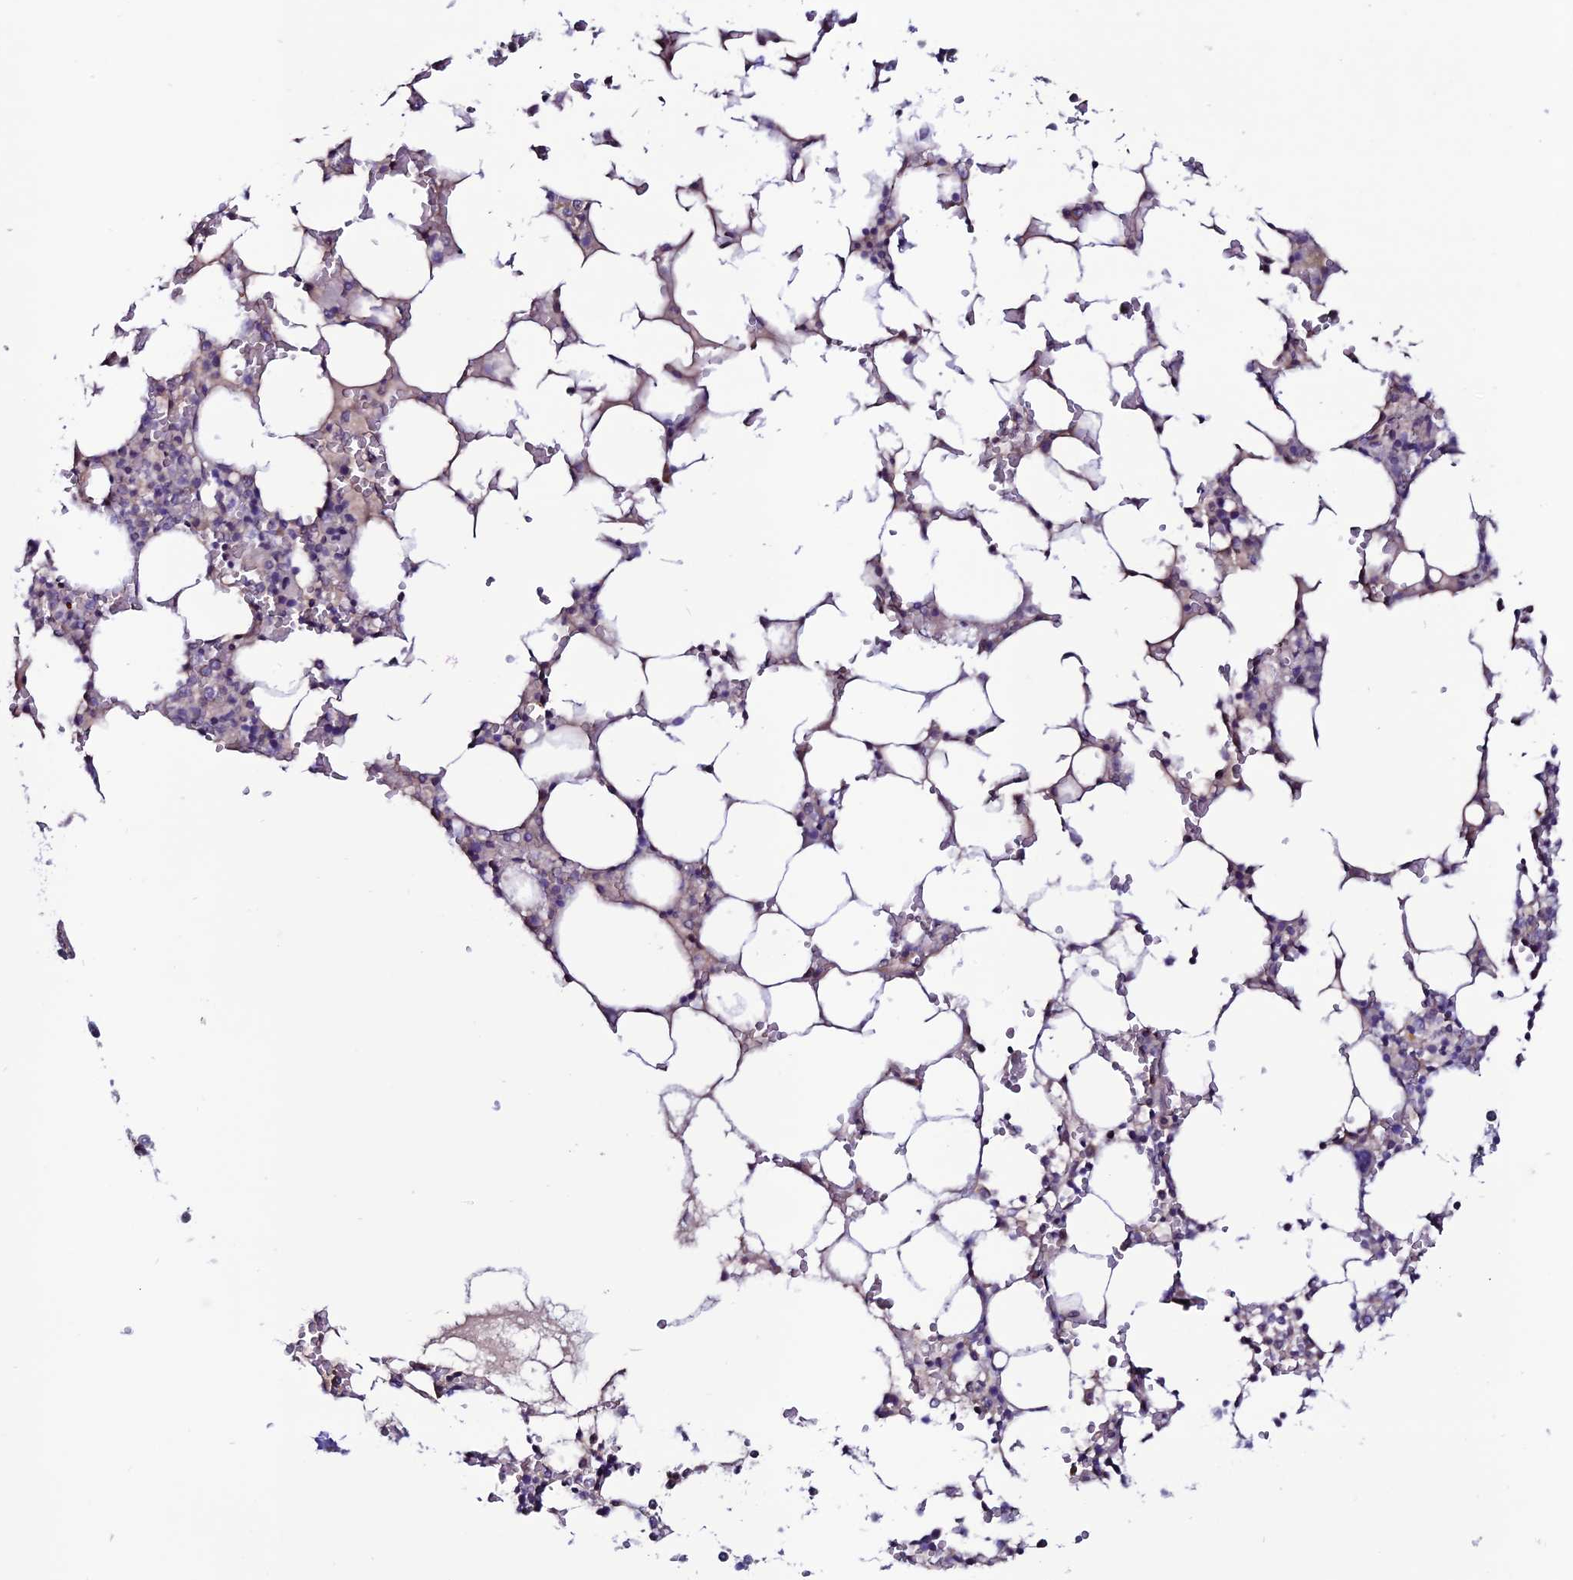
{"staining": {"intensity": "strong", "quantity": "<25%", "location": "cytoplasmic/membranous"}, "tissue": "bone marrow", "cell_type": "Hematopoietic cells", "image_type": "normal", "snomed": [{"axis": "morphology", "description": "Normal tissue, NOS"}, {"axis": "topography", "description": "Bone marrow"}], "caption": "Hematopoietic cells display strong cytoplasmic/membranous expression in about <25% of cells in unremarkable bone marrow. Using DAB (3,3'-diaminobenzidine) (brown) and hematoxylin (blue) stains, captured at high magnification using brightfield microscopy.", "gene": "FZD8", "patient": {"sex": "male", "age": 64}}